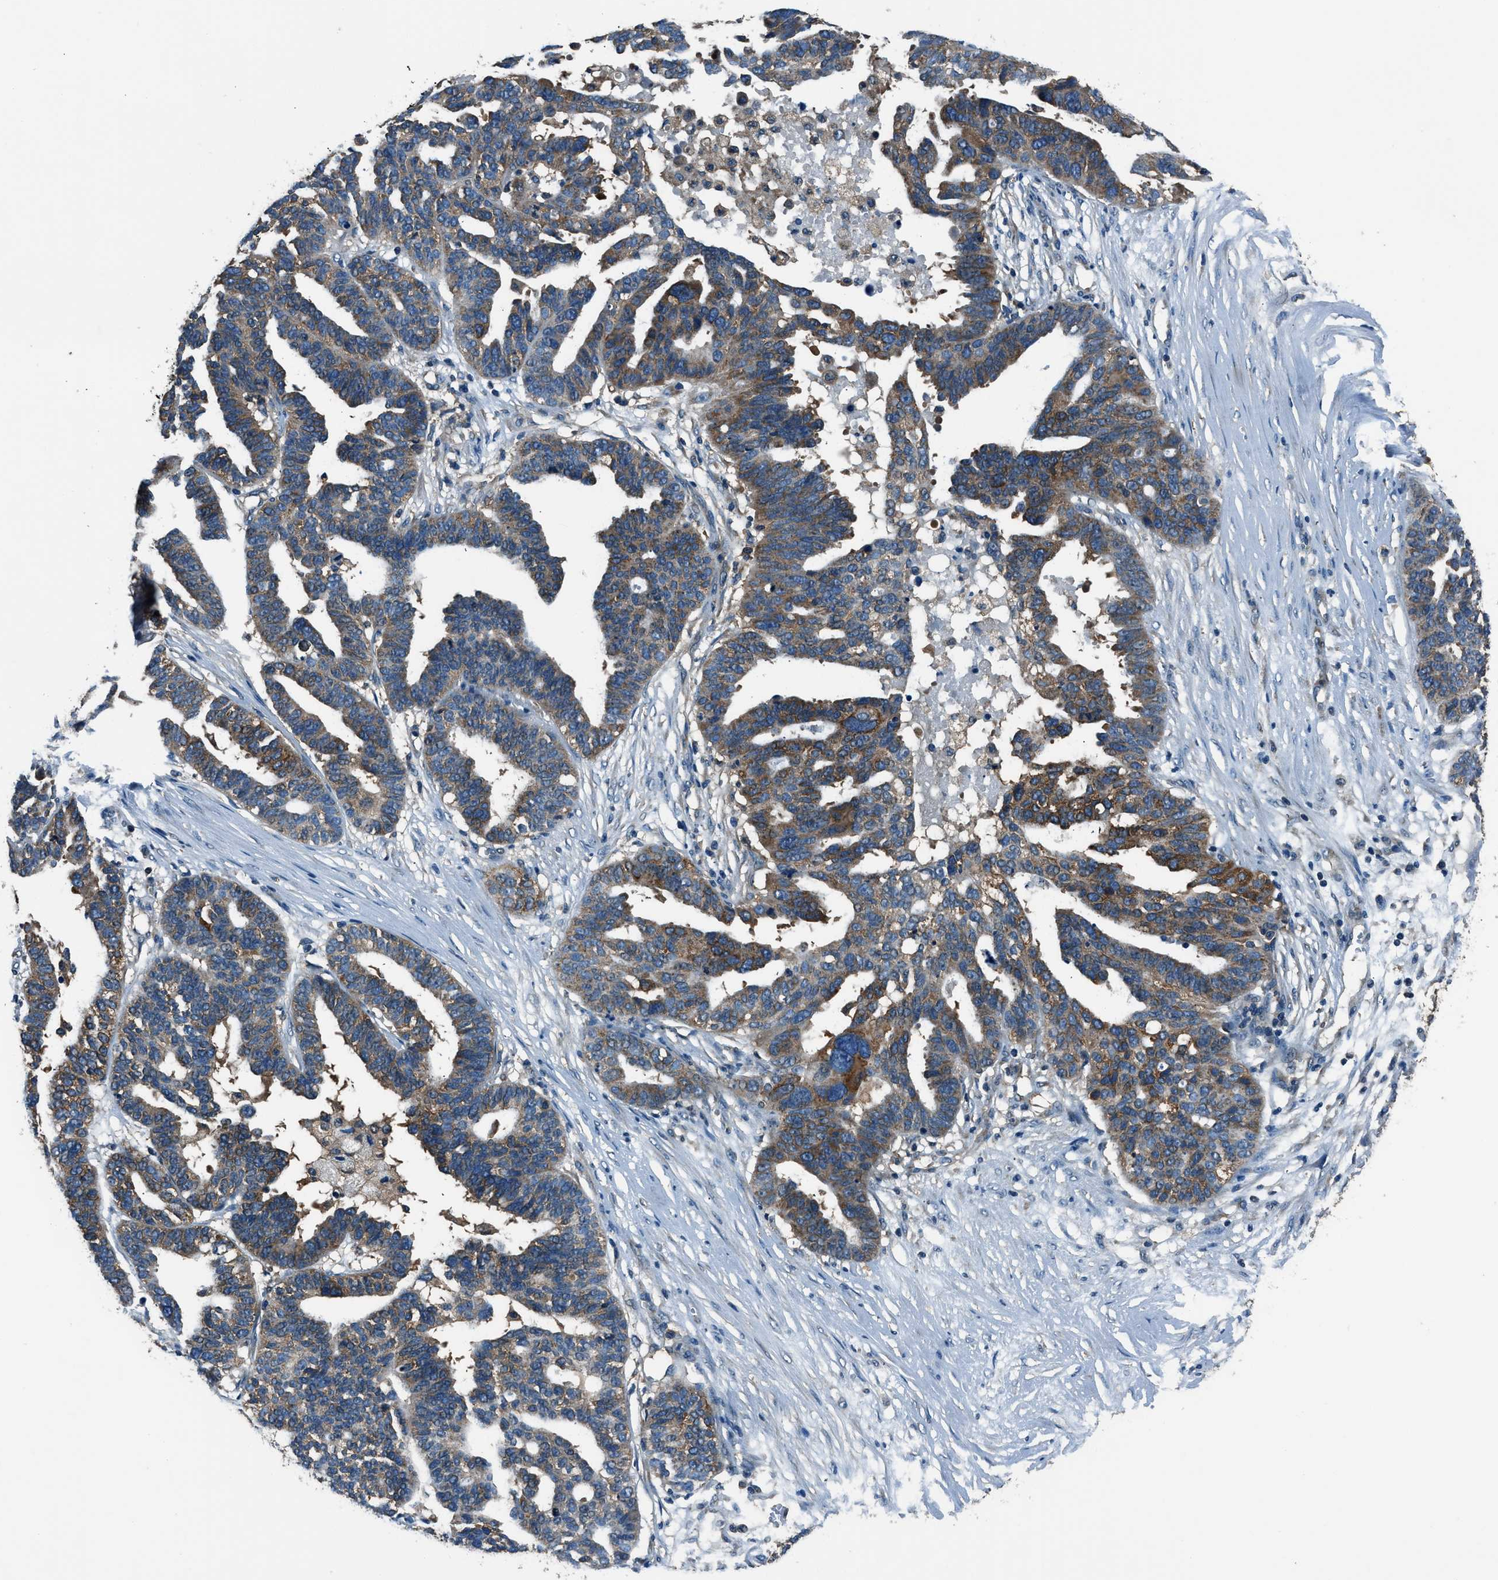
{"staining": {"intensity": "moderate", "quantity": "25%-75%", "location": "cytoplasmic/membranous"}, "tissue": "ovarian cancer", "cell_type": "Tumor cells", "image_type": "cancer", "snomed": [{"axis": "morphology", "description": "Cystadenocarcinoma, serous, NOS"}, {"axis": "topography", "description": "Ovary"}], "caption": "Tumor cells show moderate cytoplasmic/membranous staining in approximately 25%-75% of cells in ovarian serous cystadenocarcinoma. (Stains: DAB in brown, nuclei in blue, Microscopy: brightfield microscopy at high magnification).", "gene": "ARFGAP2", "patient": {"sex": "female", "age": 59}}